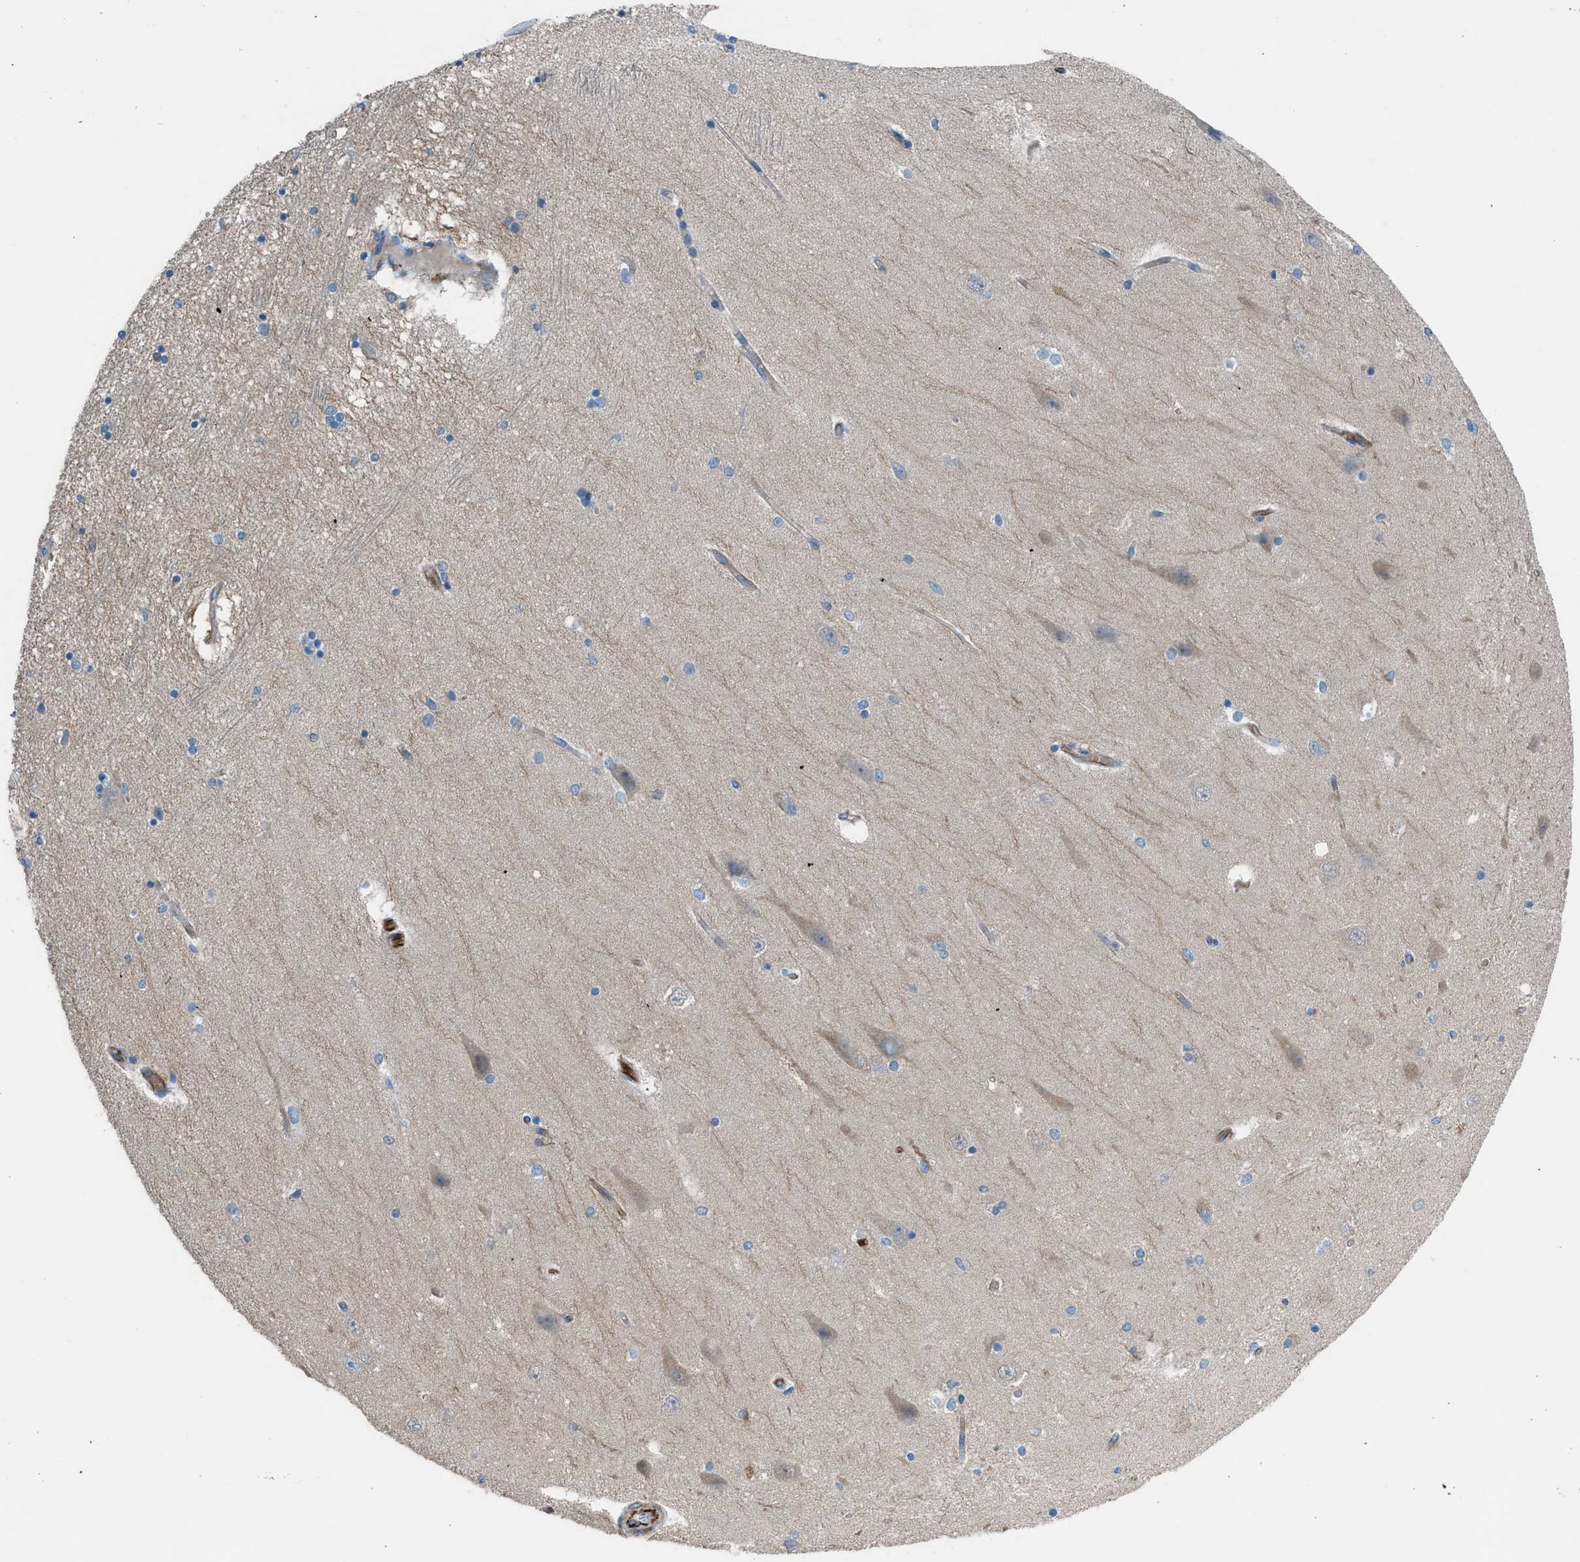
{"staining": {"intensity": "negative", "quantity": "none", "location": "none"}, "tissue": "hippocampus", "cell_type": "Glial cells", "image_type": "normal", "snomed": [{"axis": "morphology", "description": "Normal tissue, NOS"}, {"axis": "topography", "description": "Hippocampus"}], "caption": "Immunohistochemistry (IHC) micrograph of benign human hippocampus stained for a protein (brown), which reveals no positivity in glial cells.", "gene": "CABP7", "patient": {"sex": "female", "age": 54}}